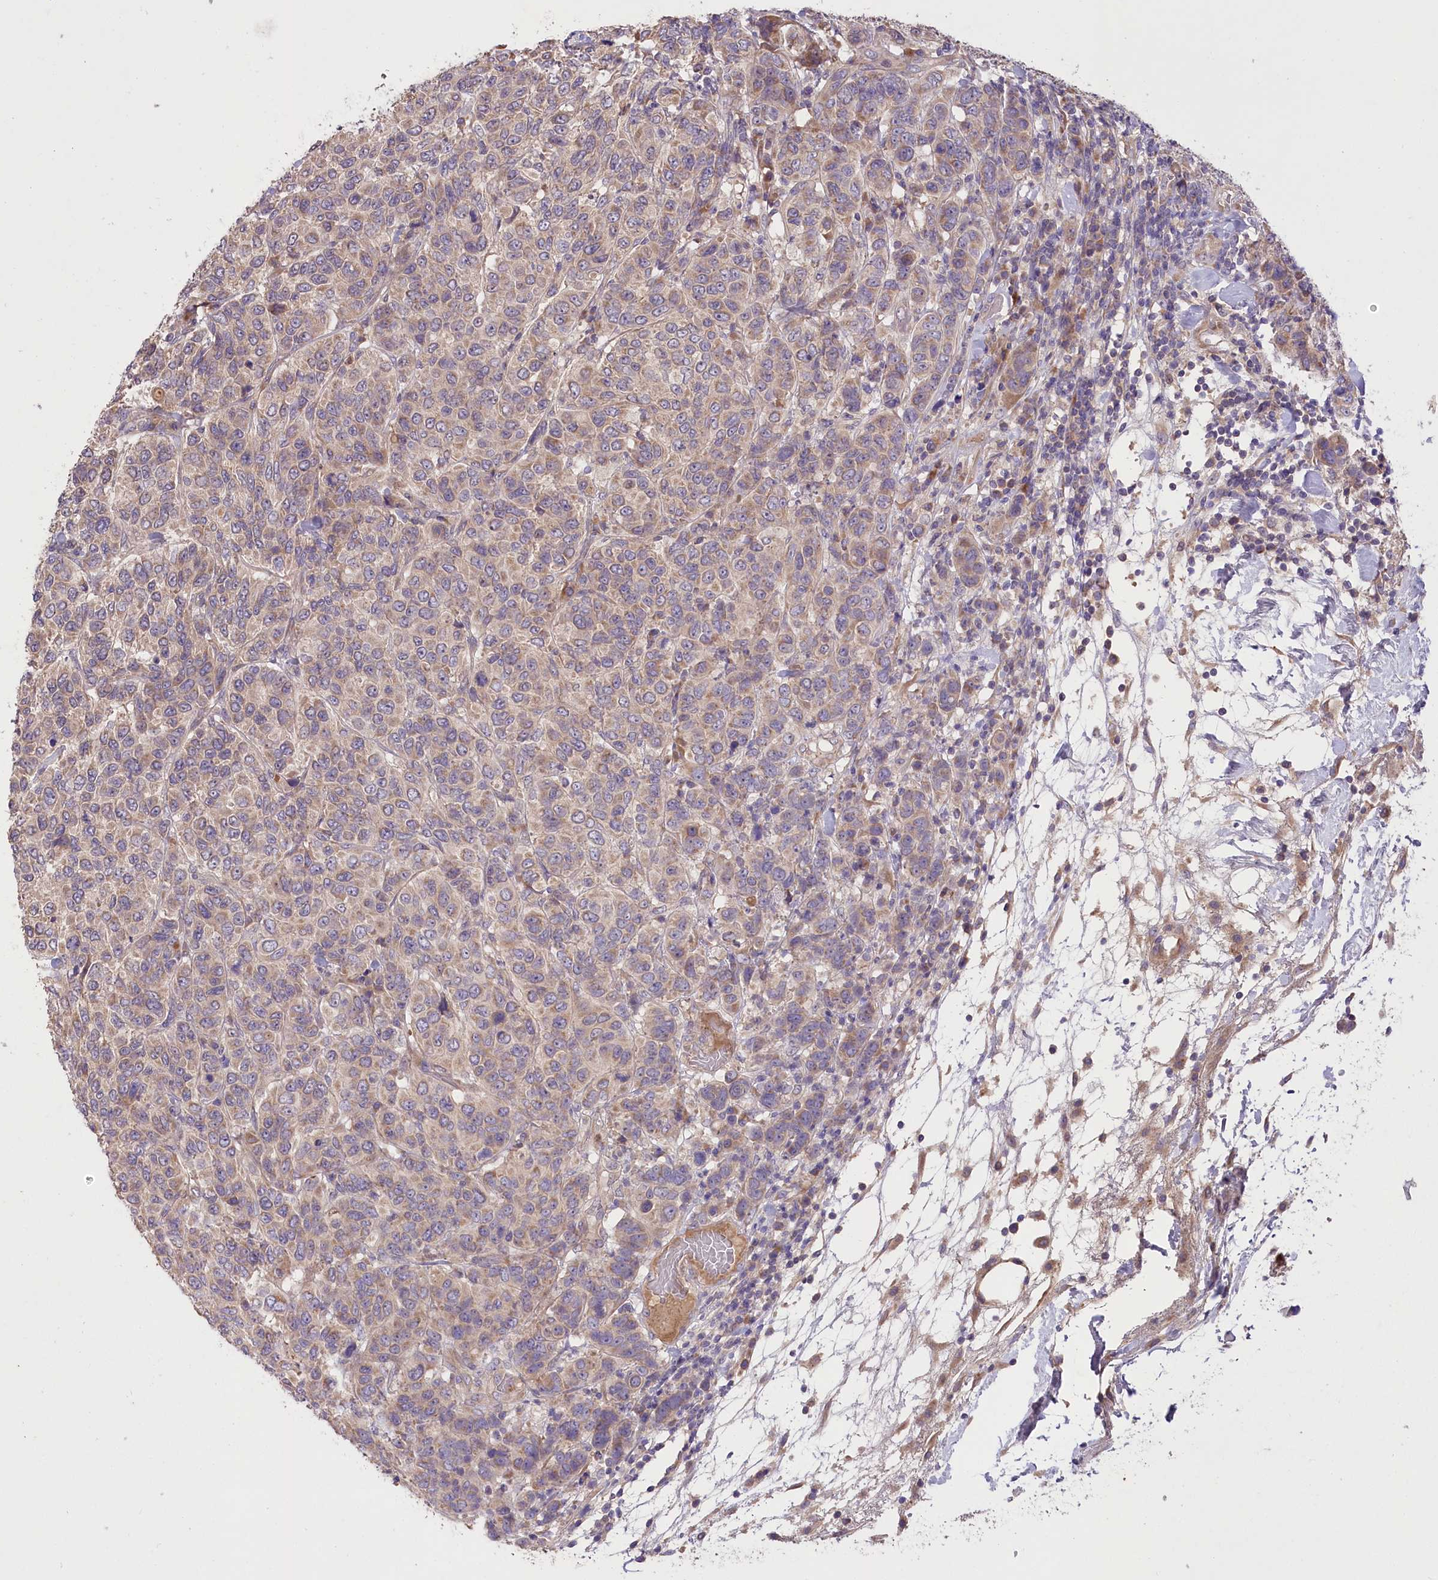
{"staining": {"intensity": "weak", "quantity": "25%-75%", "location": "cytoplasmic/membranous"}, "tissue": "breast cancer", "cell_type": "Tumor cells", "image_type": "cancer", "snomed": [{"axis": "morphology", "description": "Duct carcinoma"}, {"axis": "topography", "description": "Breast"}], "caption": "The micrograph shows immunohistochemical staining of breast cancer (invasive ductal carcinoma). There is weak cytoplasmic/membranous staining is identified in approximately 25%-75% of tumor cells. The staining was performed using DAB, with brown indicating positive protein expression. Nuclei are stained blue with hematoxylin.", "gene": "PBLD", "patient": {"sex": "female", "age": 55}}